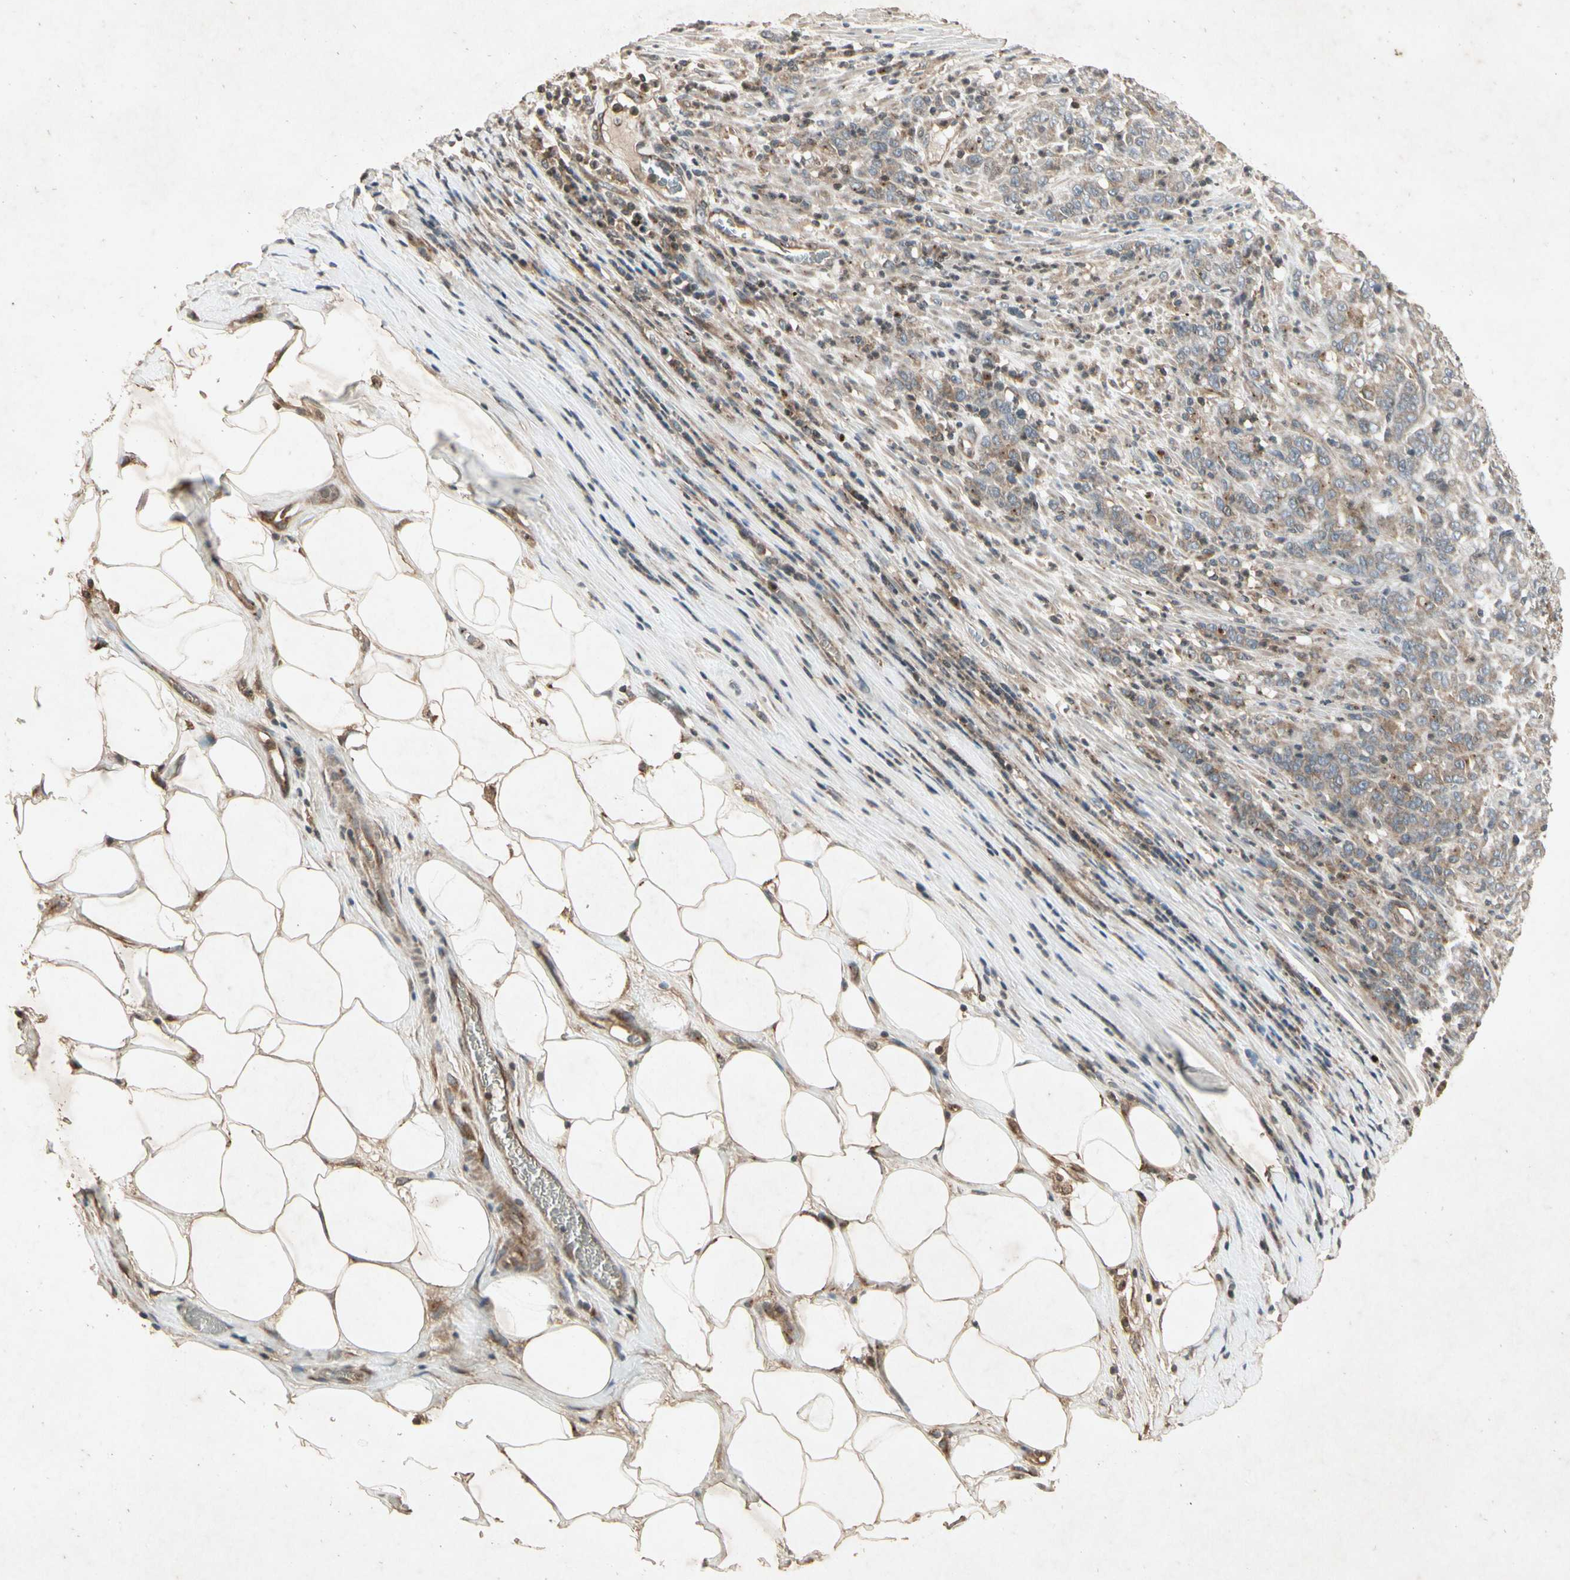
{"staining": {"intensity": "weak", "quantity": "25%-75%", "location": "cytoplasmic/membranous"}, "tissue": "stomach cancer", "cell_type": "Tumor cells", "image_type": "cancer", "snomed": [{"axis": "morphology", "description": "Adenocarcinoma, NOS"}, {"axis": "topography", "description": "Stomach, lower"}], "caption": "Immunohistochemistry (IHC) (DAB) staining of human stomach cancer (adenocarcinoma) demonstrates weak cytoplasmic/membranous protein positivity in about 25%-75% of tumor cells.", "gene": "TEK", "patient": {"sex": "female", "age": 71}}